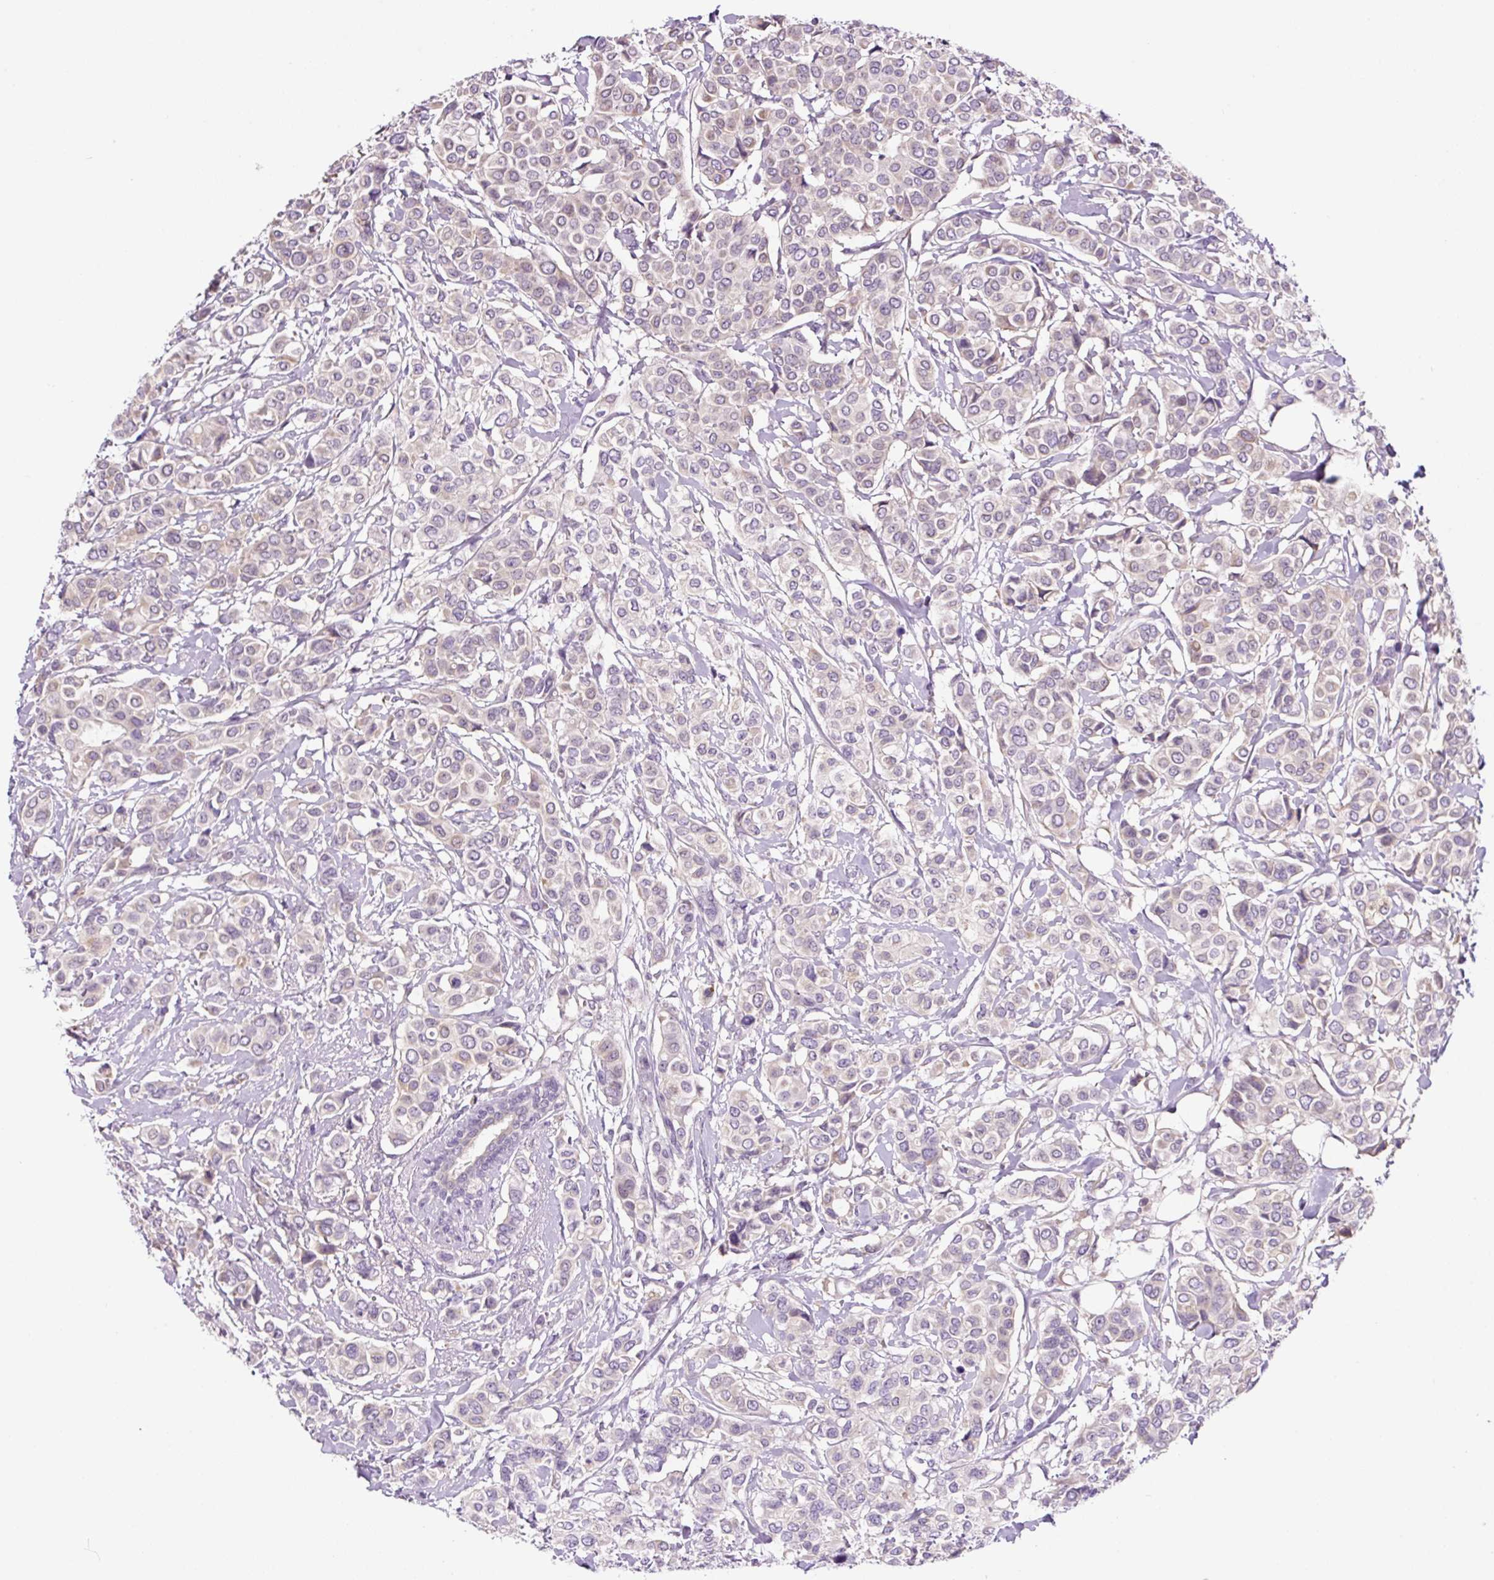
{"staining": {"intensity": "weak", "quantity": "<25%", "location": "cytoplasmic/membranous"}, "tissue": "breast cancer", "cell_type": "Tumor cells", "image_type": "cancer", "snomed": [{"axis": "morphology", "description": "Lobular carcinoma"}, {"axis": "topography", "description": "Breast"}], "caption": "Immunohistochemistry (IHC) image of neoplastic tissue: lobular carcinoma (breast) stained with DAB (3,3'-diaminobenzidine) shows no significant protein positivity in tumor cells.", "gene": "GORASP1", "patient": {"sex": "female", "age": 51}}